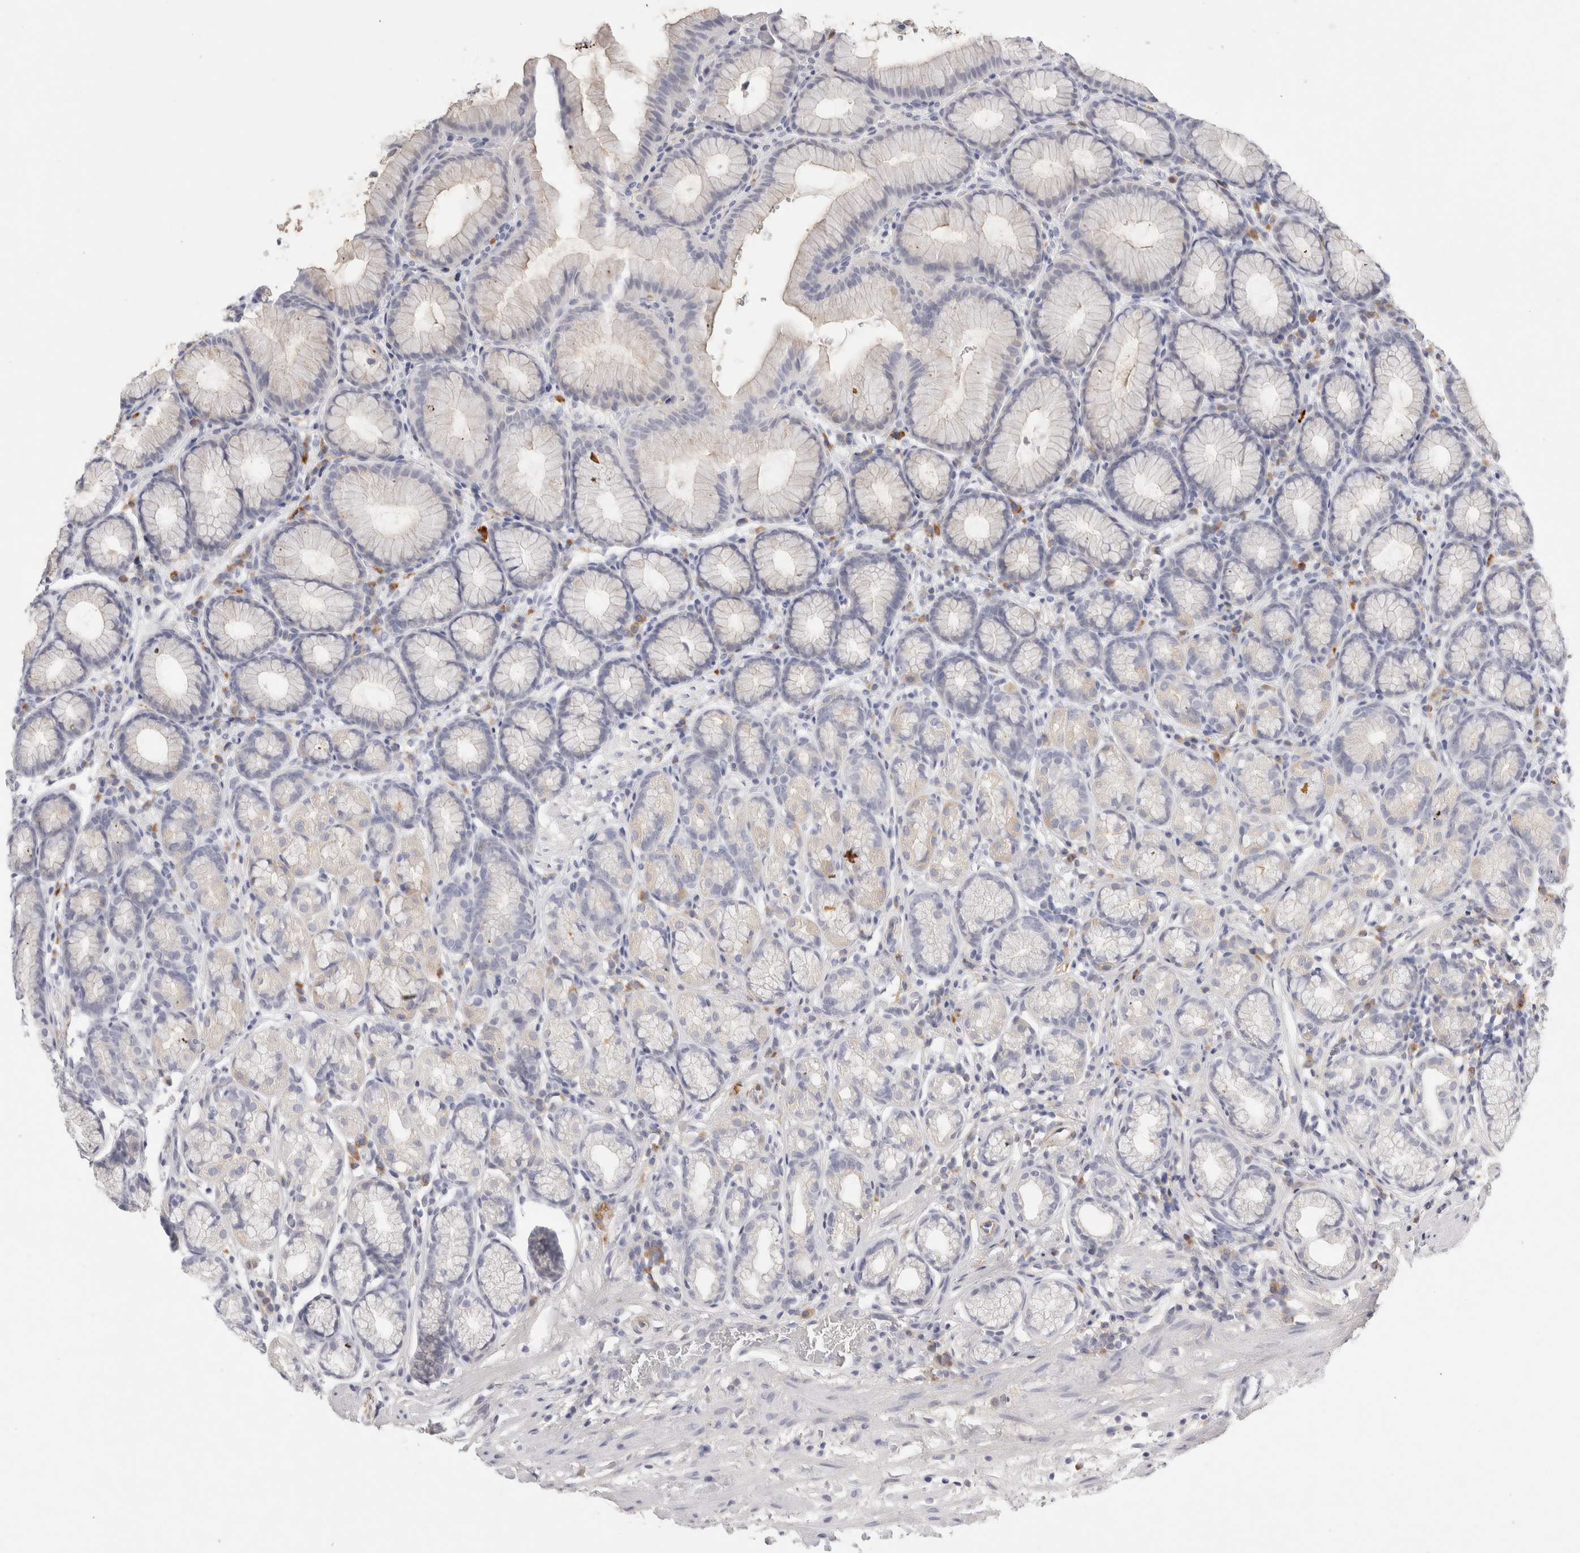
{"staining": {"intensity": "negative", "quantity": "none", "location": "none"}, "tissue": "stomach", "cell_type": "Glandular cells", "image_type": "normal", "snomed": [{"axis": "morphology", "description": "Normal tissue, NOS"}, {"axis": "topography", "description": "Stomach"}], "caption": "High power microscopy histopathology image of an IHC image of unremarkable stomach, revealing no significant positivity in glandular cells. (Stains: DAB immunohistochemistry with hematoxylin counter stain, Microscopy: brightfield microscopy at high magnification).", "gene": "FGL2", "patient": {"sex": "male", "age": 42}}